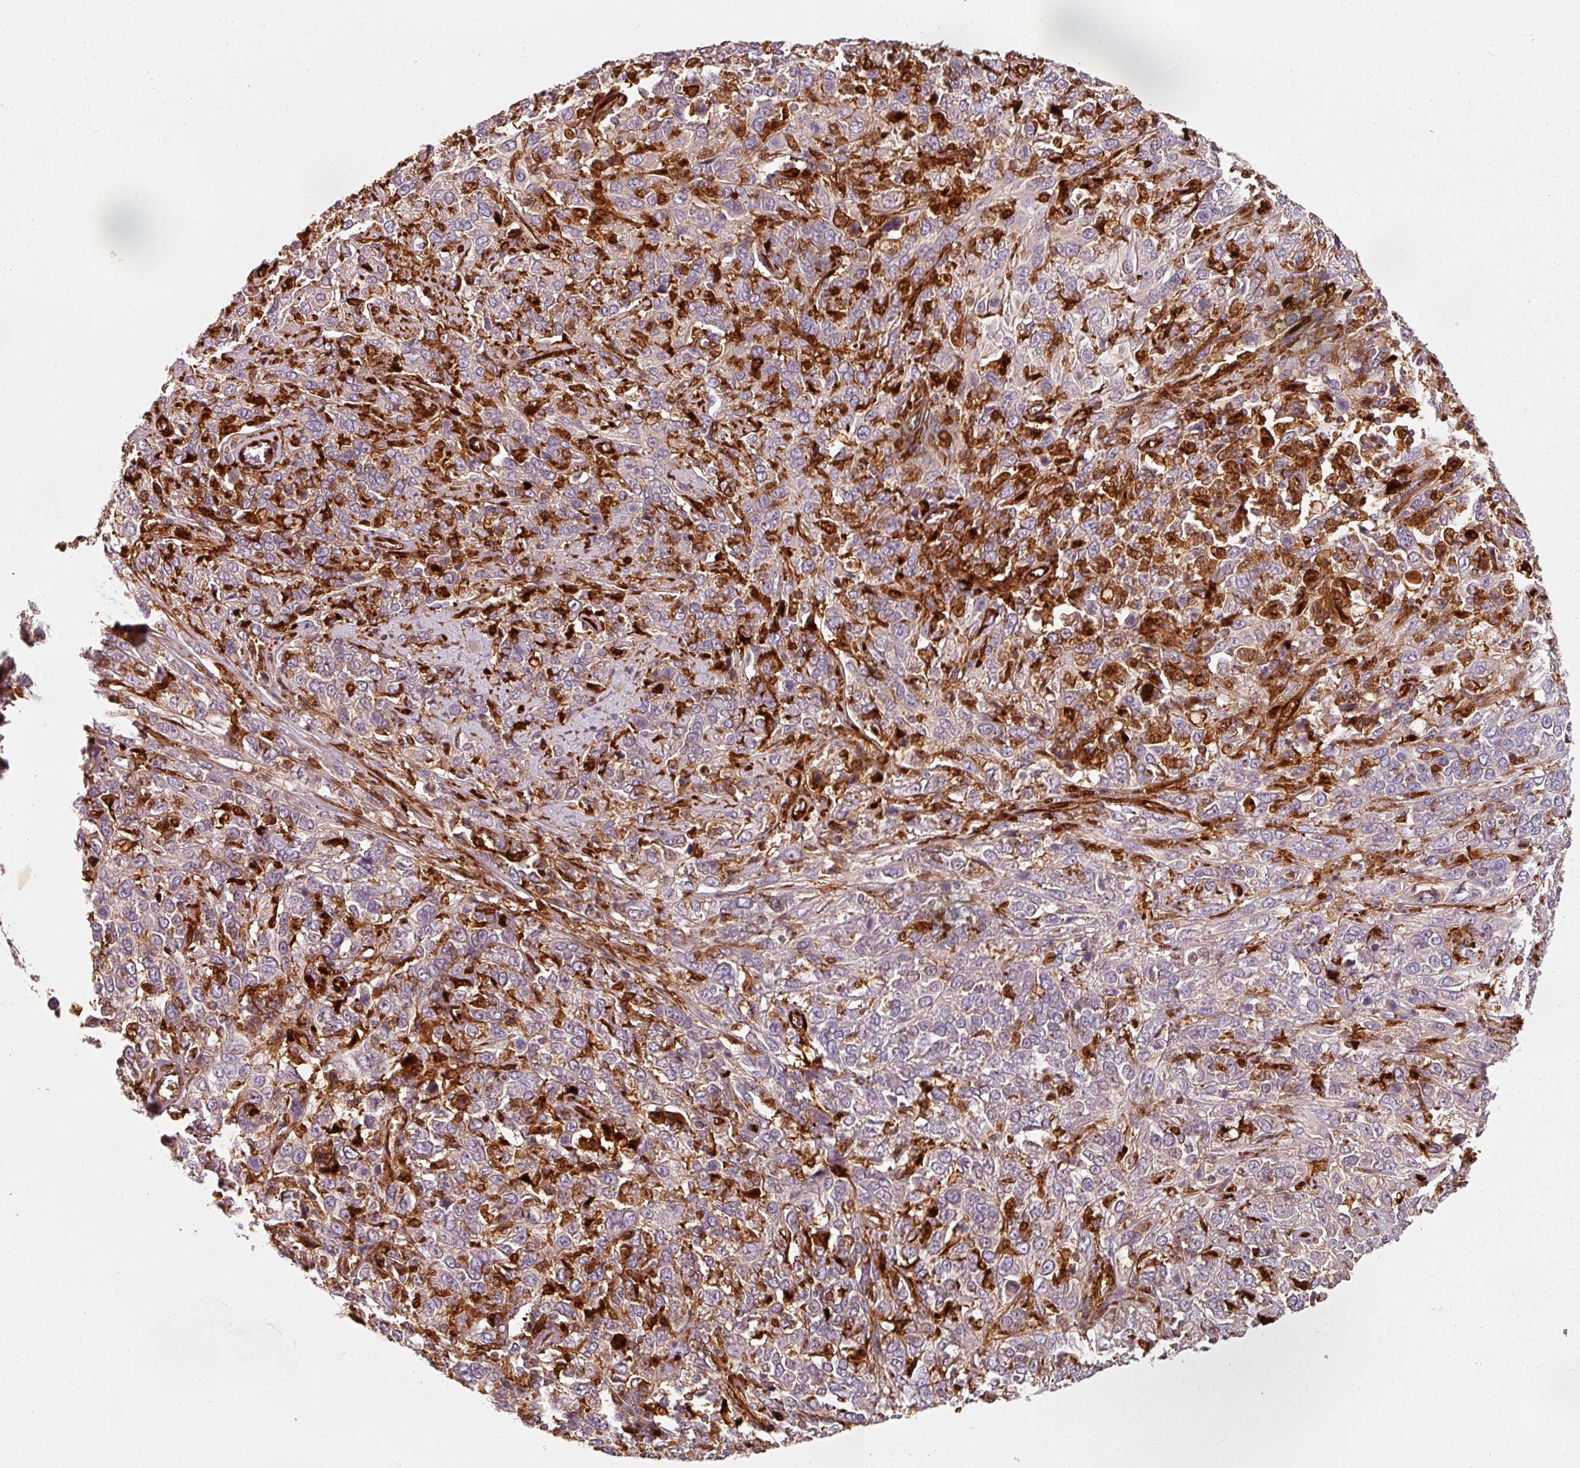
{"staining": {"intensity": "negative", "quantity": "none", "location": "none"}, "tissue": "cervical cancer", "cell_type": "Tumor cells", "image_type": "cancer", "snomed": [{"axis": "morphology", "description": "Squamous cell carcinoma, NOS"}, {"axis": "topography", "description": "Cervix"}], "caption": "Micrograph shows no protein expression in tumor cells of cervical squamous cell carcinoma tissue.", "gene": "IQGAP2", "patient": {"sex": "female", "age": 46}}